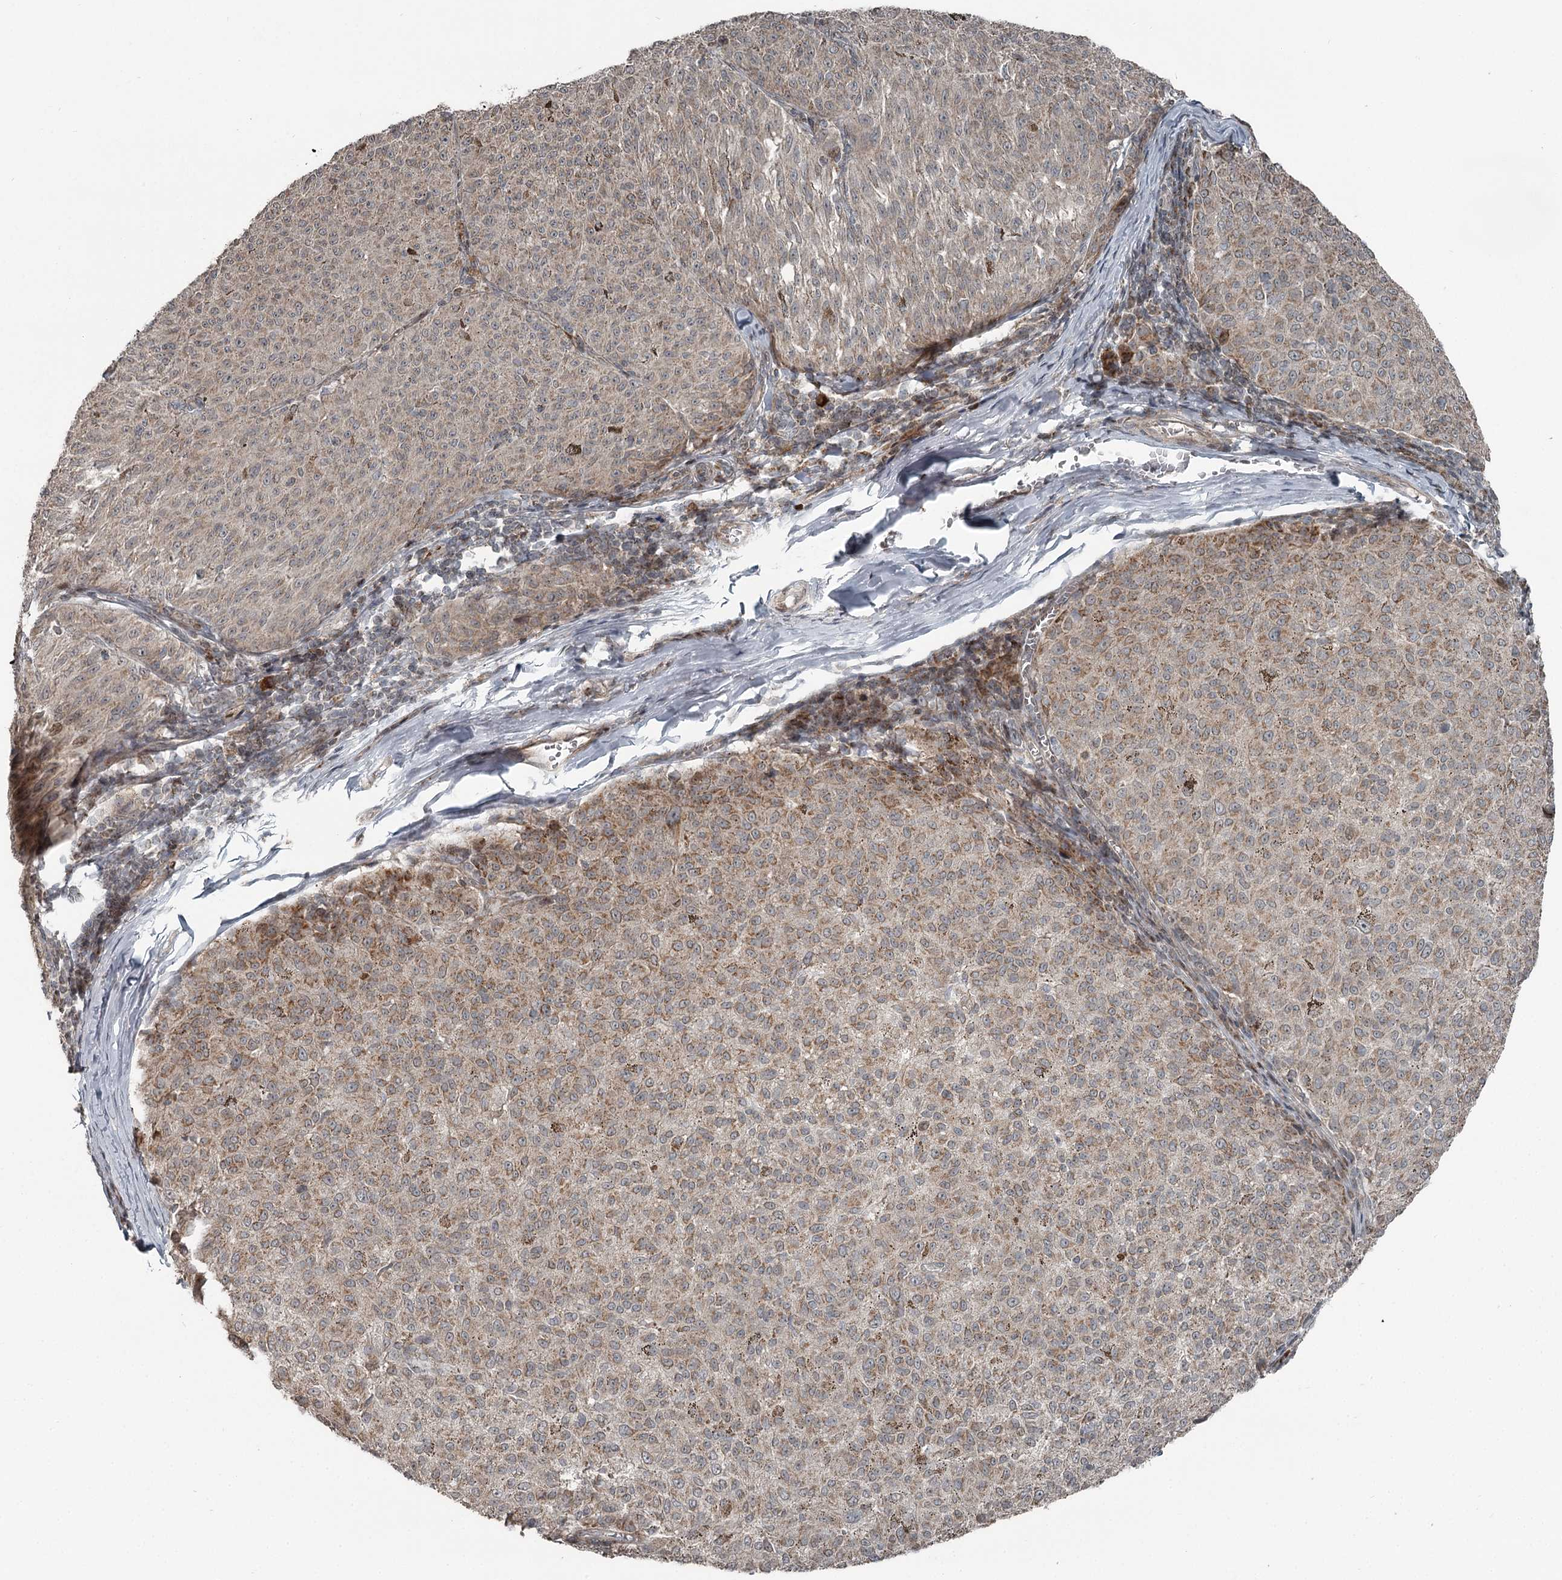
{"staining": {"intensity": "weak", "quantity": ">75%", "location": "cytoplasmic/membranous"}, "tissue": "melanoma", "cell_type": "Tumor cells", "image_type": "cancer", "snomed": [{"axis": "morphology", "description": "Malignant melanoma, NOS"}, {"axis": "topography", "description": "Skin"}], "caption": "DAB immunohistochemical staining of human malignant melanoma demonstrates weak cytoplasmic/membranous protein positivity in about >75% of tumor cells. The staining was performed using DAB (3,3'-diaminobenzidine) to visualize the protein expression in brown, while the nuclei were stained in blue with hematoxylin (Magnification: 20x).", "gene": "RASSF8", "patient": {"sex": "female", "age": 72}}